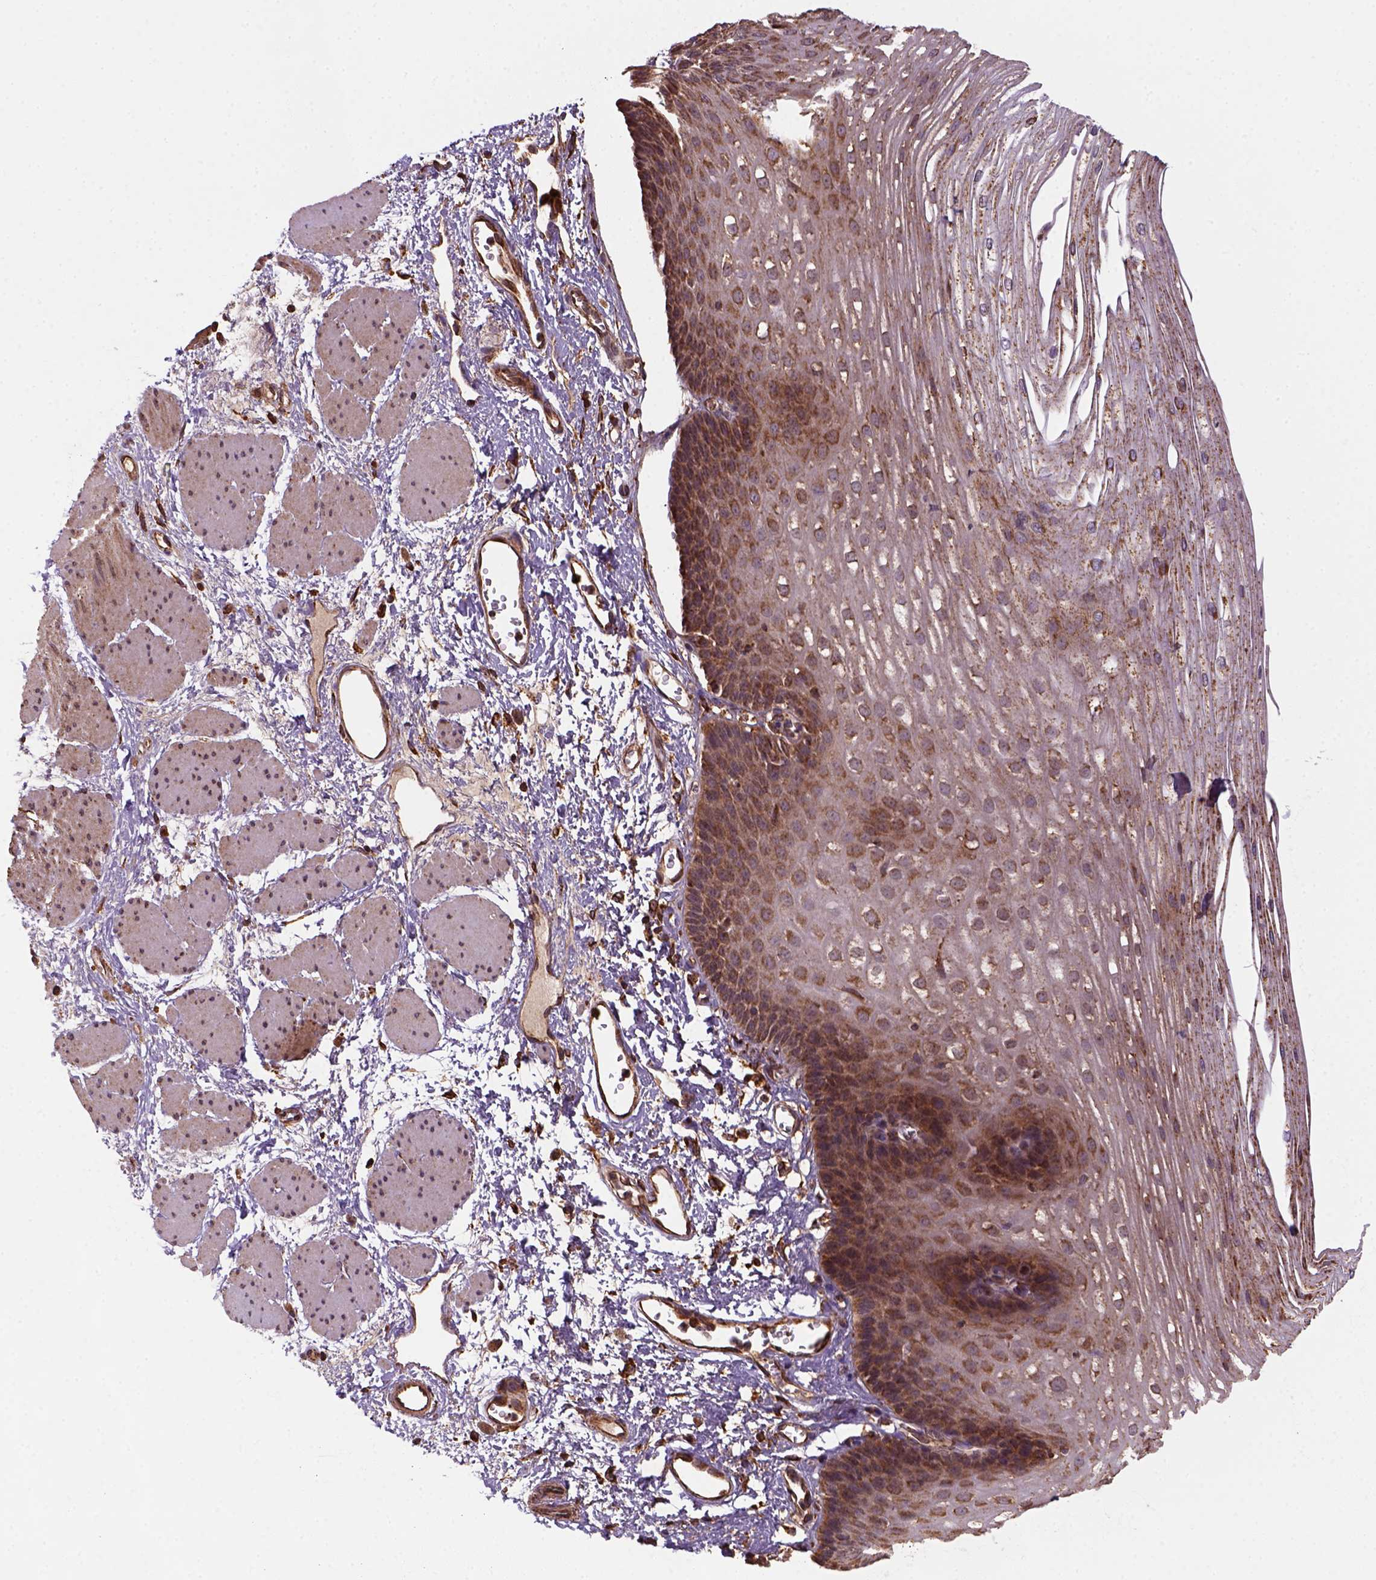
{"staining": {"intensity": "moderate", "quantity": ">75%", "location": "cytoplasmic/membranous"}, "tissue": "esophagus", "cell_type": "Squamous epithelial cells", "image_type": "normal", "snomed": [{"axis": "morphology", "description": "Normal tissue, NOS"}, {"axis": "topography", "description": "Esophagus"}], "caption": "This is an image of immunohistochemistry (IHC) staining of normal esophagus, which shows moderate expression in the cytoplasmic/membranous of squamous epithelial cells.", "gene": "MAPK8IP3", "patient": {"sex": "male", "age": 62}}